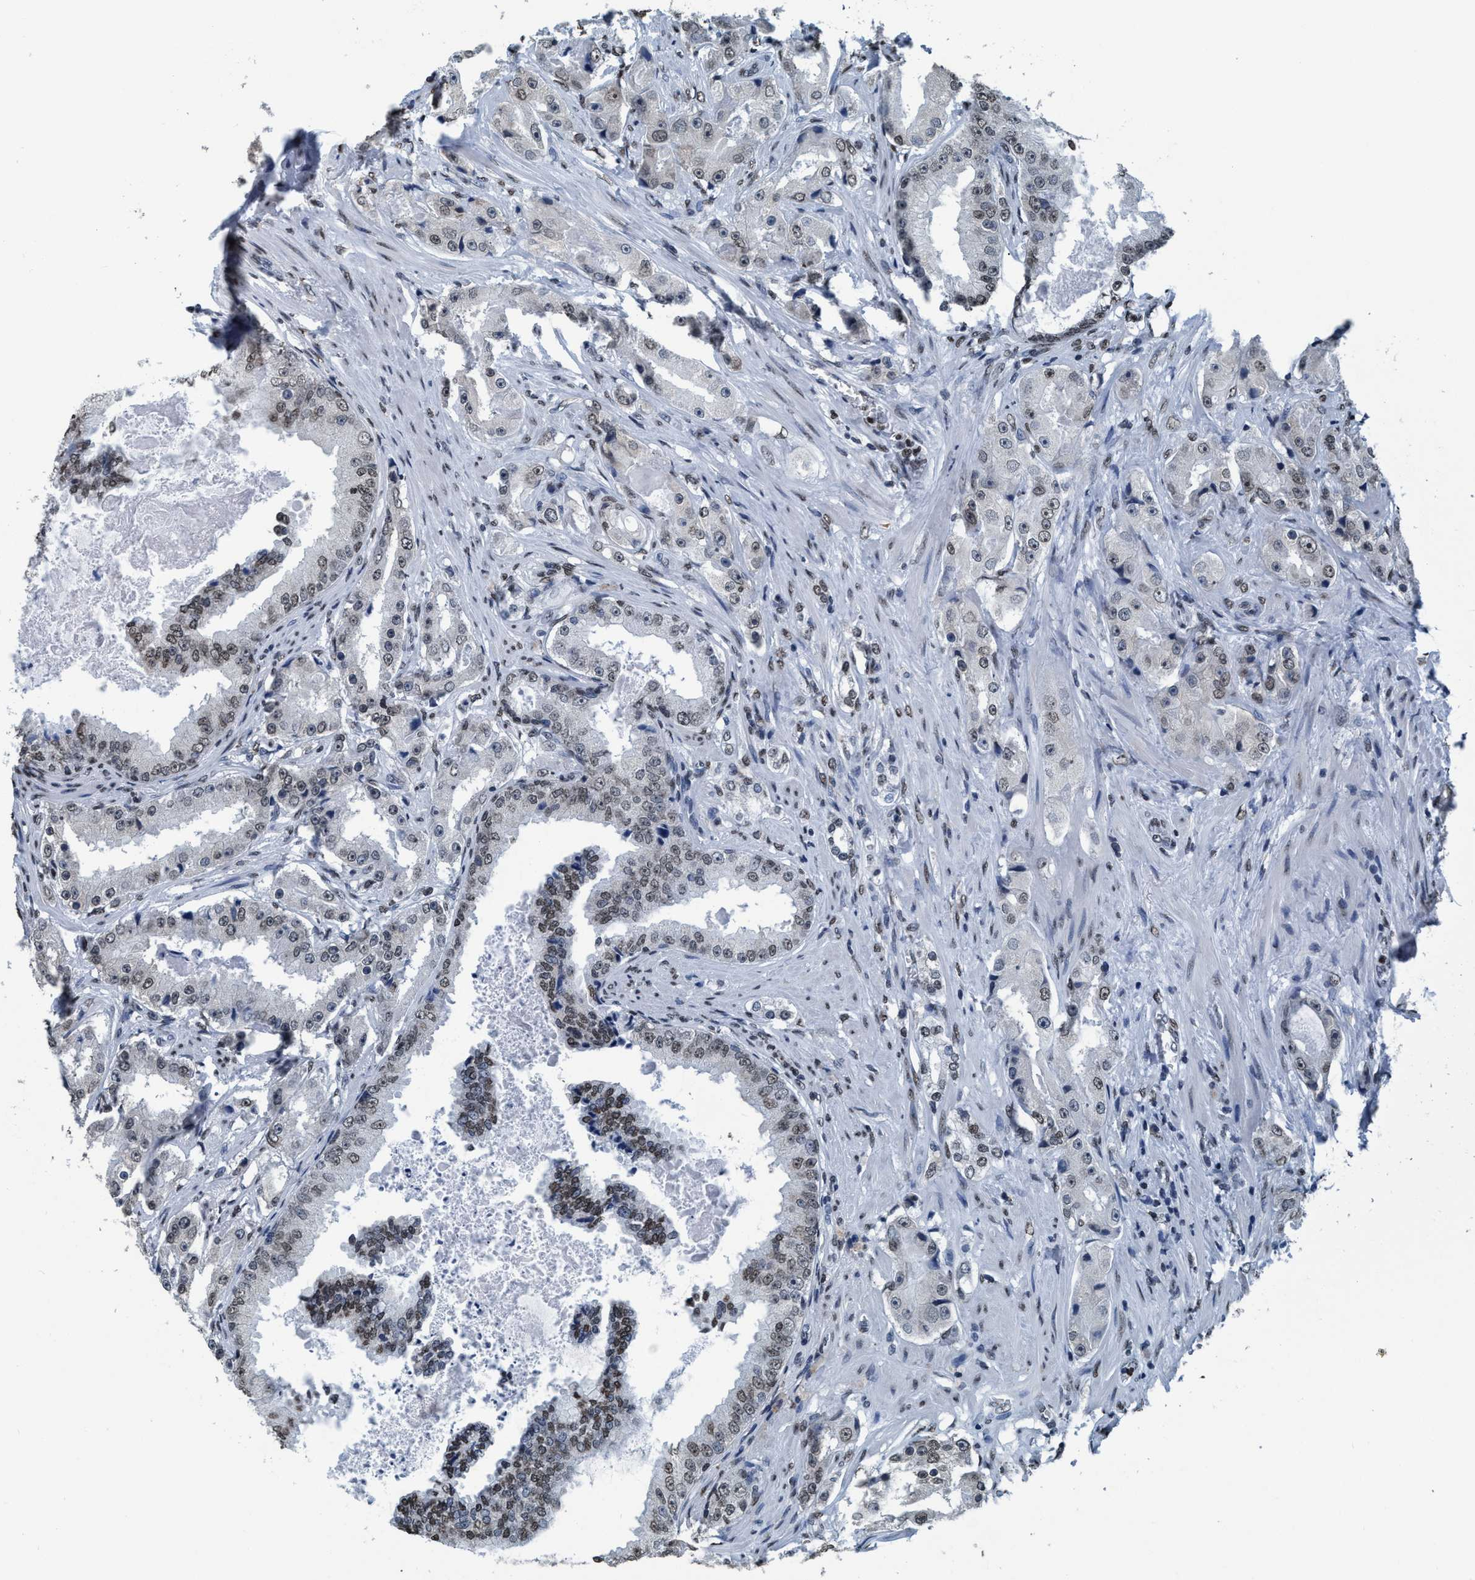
{"staining": {"intensity": "weak", "quantity": ">75%", "location": "nuclear"}, "tissue": "prostate cancer", "cell_type": "Tumor cells", "image_type": "cancer", "snomed": [{"axis": "morphology", "description": "Adenocarcinoma, High grade"}, {"axis": "topography", "description": "Prostate"}], "caption": "High-grade adenocarcinoma (prostate) stained for a protein (brown) demonstrates weak nuclear positive positivity in about >75% of tumor cells.", "gene": "CCNE2", "patient": {"sex": "male", "age": 73}}